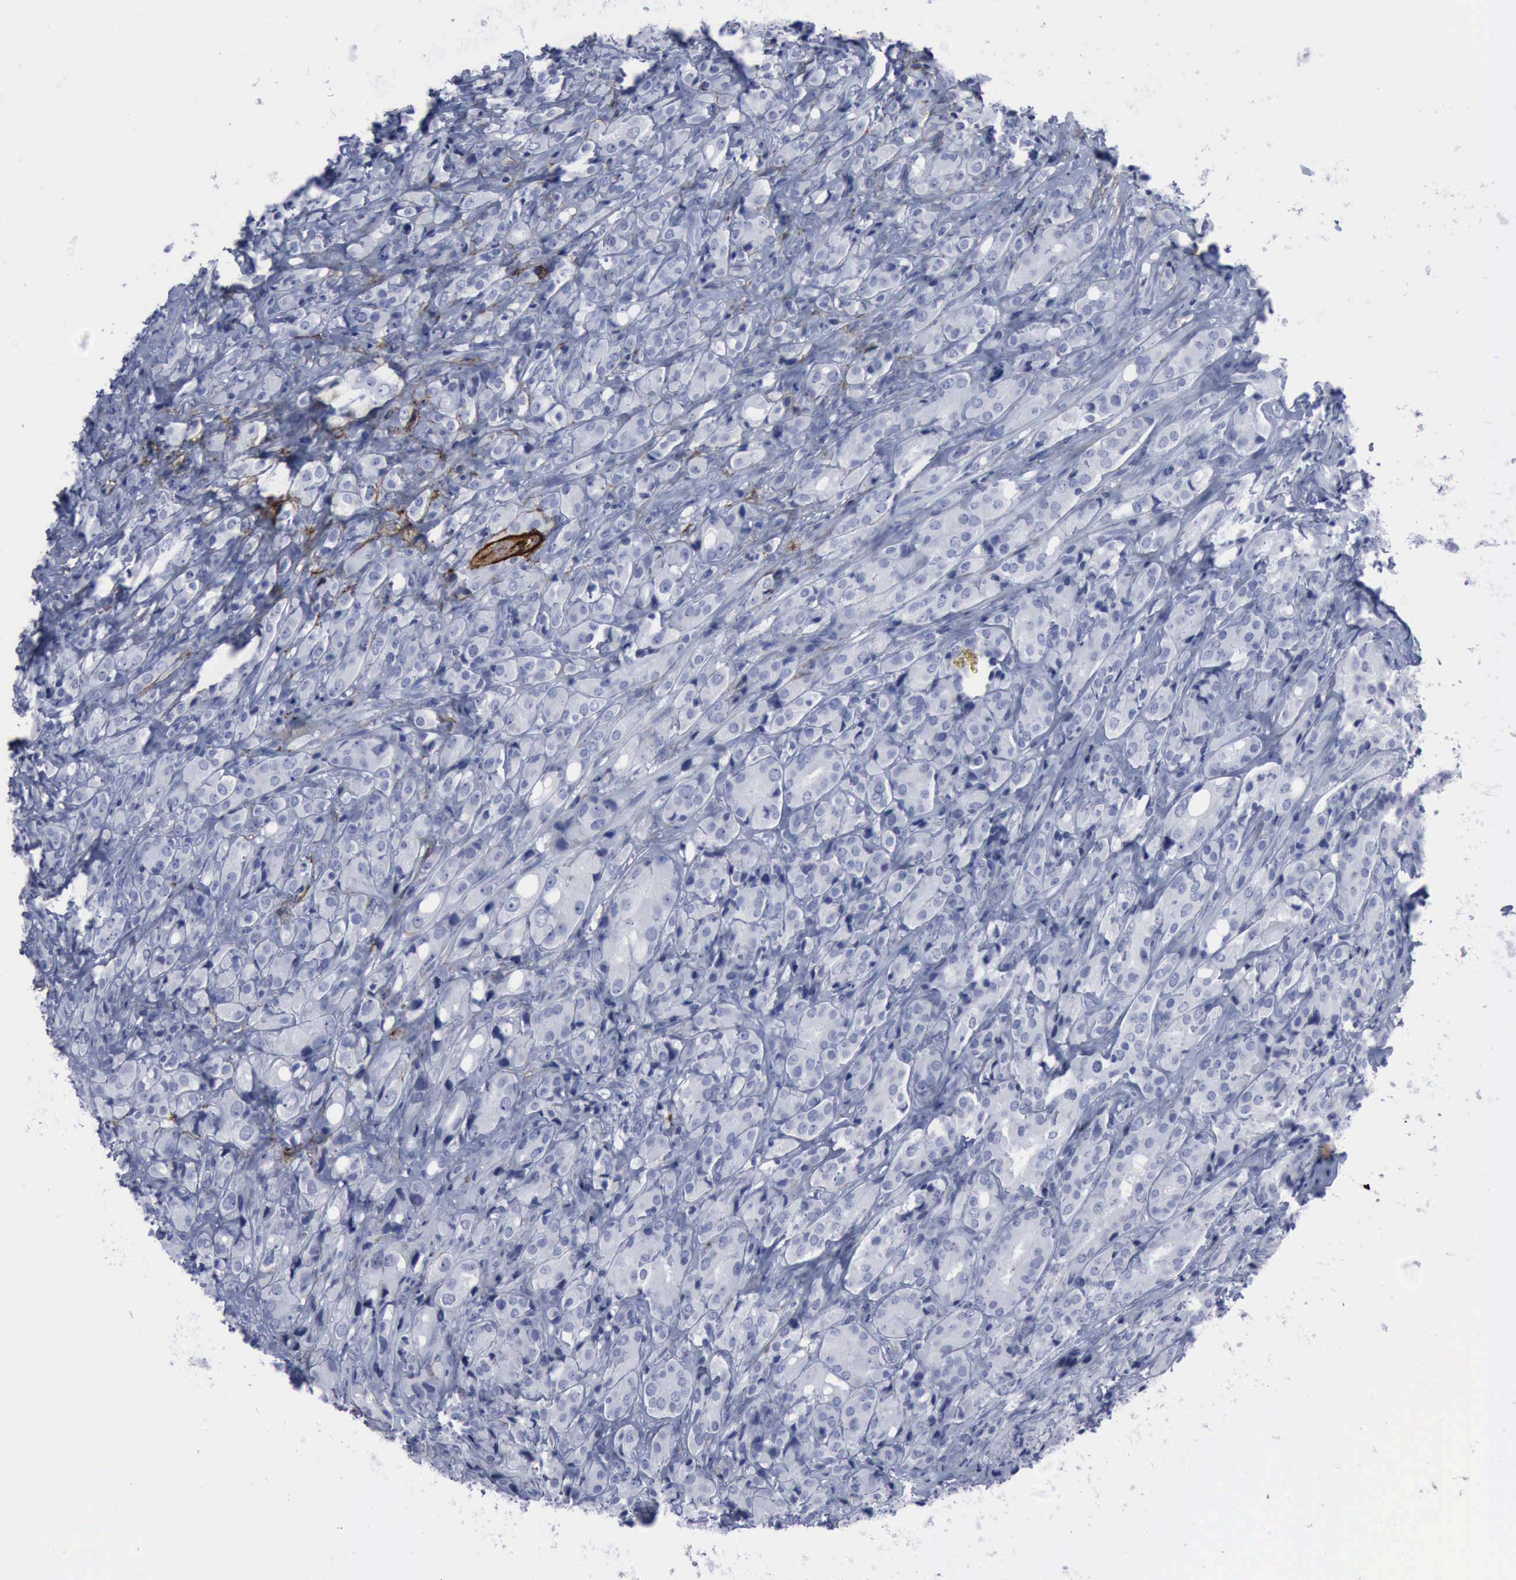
{"staining": {"intensity": "negative", "quantity": "none", "location": "none"}, "tissue": "prostate cancer", "cell_type": "Tumor cells", "image_type": "cancer", "snomed": [{"axis": "morphology", "description": "Adenocarcinoma, High grade"}, {"axis": "topography", "description": "Prostate"}], "caption": "The micrograph exhibits no significant staining in tumor cells of prostate adenocarcinoma (high-grade). The staining is performed using DAB (3,3'-diaminobenzidine) brown chromogen with nuclei counter-stained in using hematoxylin.", "gene": "NGFR", "patient": {"sex": "male", "age": 68}}